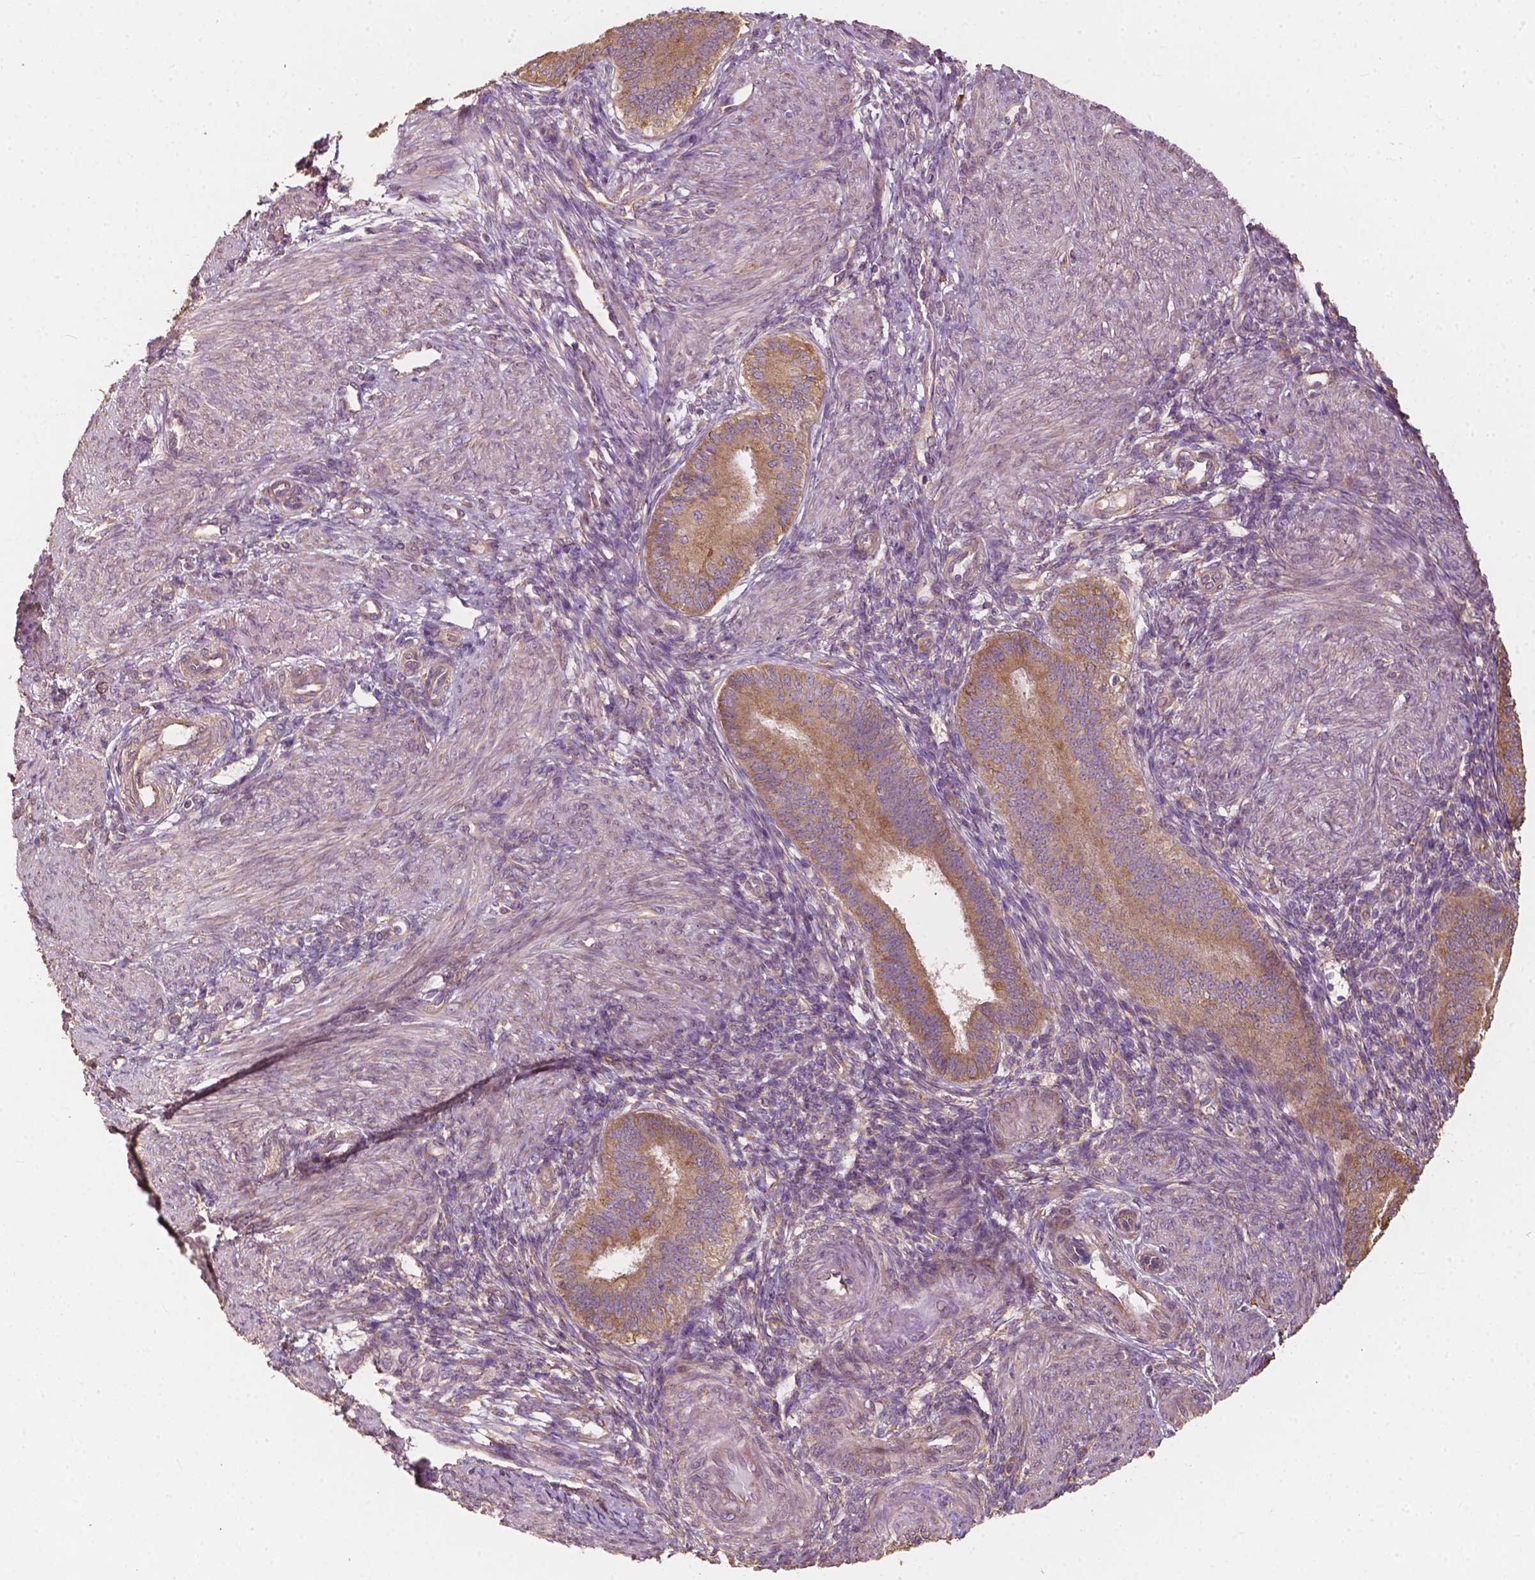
{"staining": {"intensity": "moderate", "quantity": "<25%", "location": "cytoplasmic/membranous"}, "tissue": "endometrium", "cell_type": "Cells in endometrial stroma", "image_type": "normal", "snomed": [{"axis": "morphology", "description": "Normal tissue, NOS"}, {"axis": "topography", "description": "Endometrium"}], "caption": "An immunohistochemistry (IHC) photomicrograph of unremarkable tissue is shown. Protein staining in brown labels moderate cytoplasmic/membranous positivity in endometrium within cells in endometrial stroma. The protein of interest is stained brown, and the nuclei are stained in blue (DAB (3,3'-diaminobenzidine) IHC with brightfield microscopy, high magnification).", "gene": "G3BP1", "patient": {"sex": "female", "age": 39}}